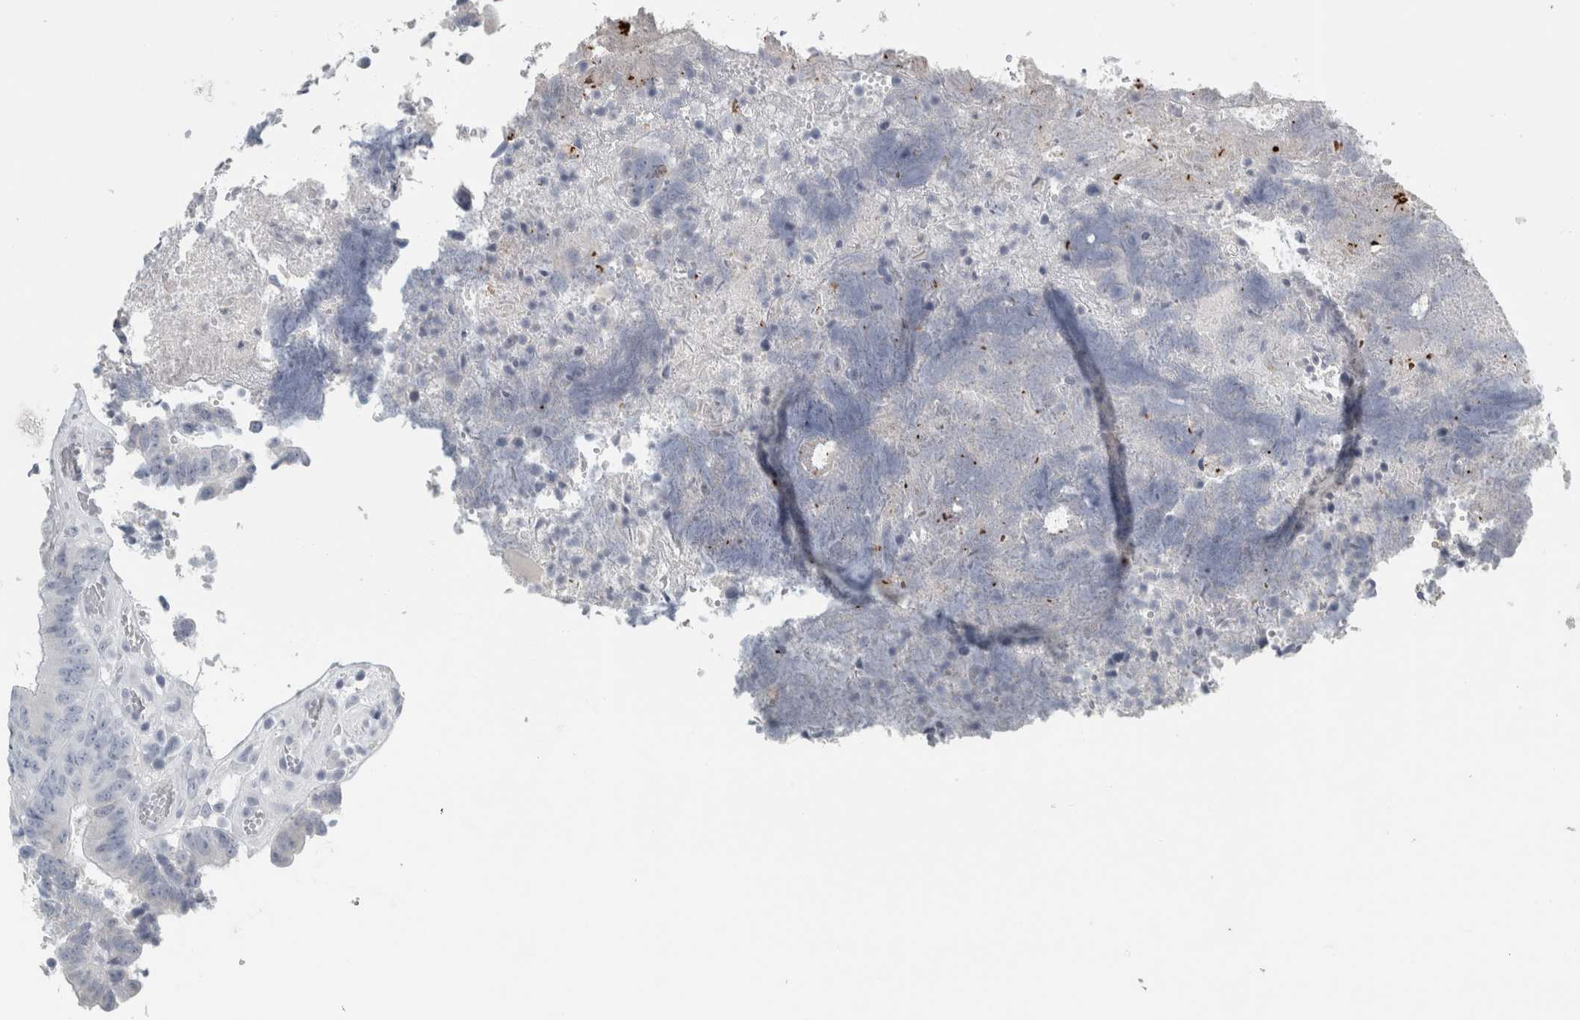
{"staining": {"intensity": "negative", "quantity": "none", "location": "none"}, "tissue": "colorectal cancer", "cell_type": "Tumor cells", "image_type": "cancer", "snomed": [{"axis": "morphology", "description": "Adenocarcinoma, NOS"}, {"axis": "topography", "description": "Rectum"}], "caption": "Tumor cells are negative for protein expression in human colorectal adenocarcinoma.", "gene": "CPE", "patient": {"sex": "male", "age": 72}}